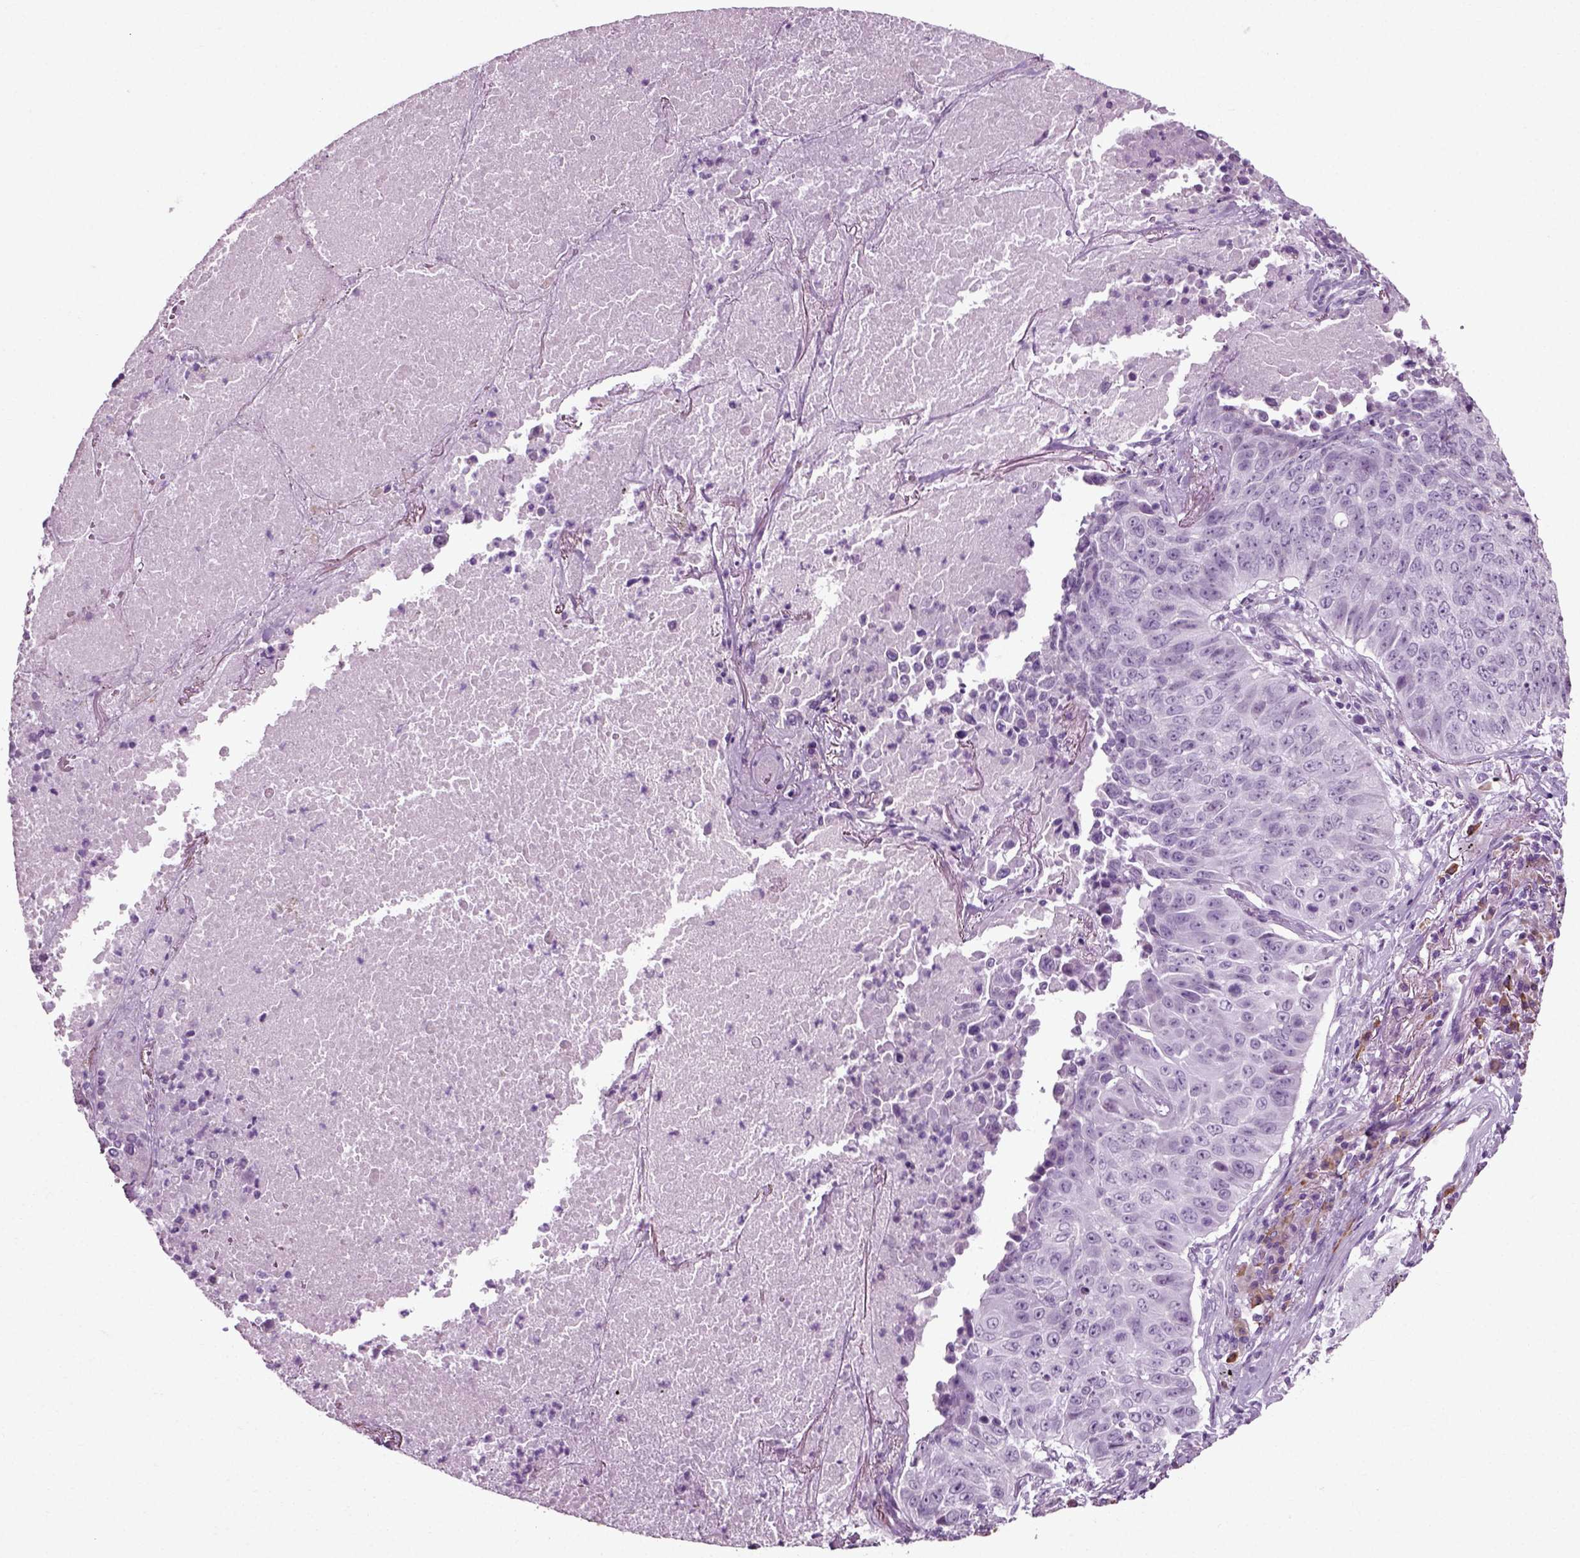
{"staining": {"intensity": "negative", "quantity": "none", "location": "none"}, "tissue": "lung cancer", "cell_type": "Tumor cells", "image_type": "cancer", "snomed": [{"axis": "morphology", "description": "Normal tissue, NOS"}, {"axis": "morphology", "description": "Squamous cell carcinoma, NOS"}, {"axis": "topography", "description": "Bronchus"}, {"axis": "topography", "description": "Lung"}], "caption": "Squamous cell carcinoma (lung) was stained to show a protein in brown. There is no significant positivity in tumor cells.", "gene": "SLC26A8", "patient": {"sex": "male", "age": 64}}